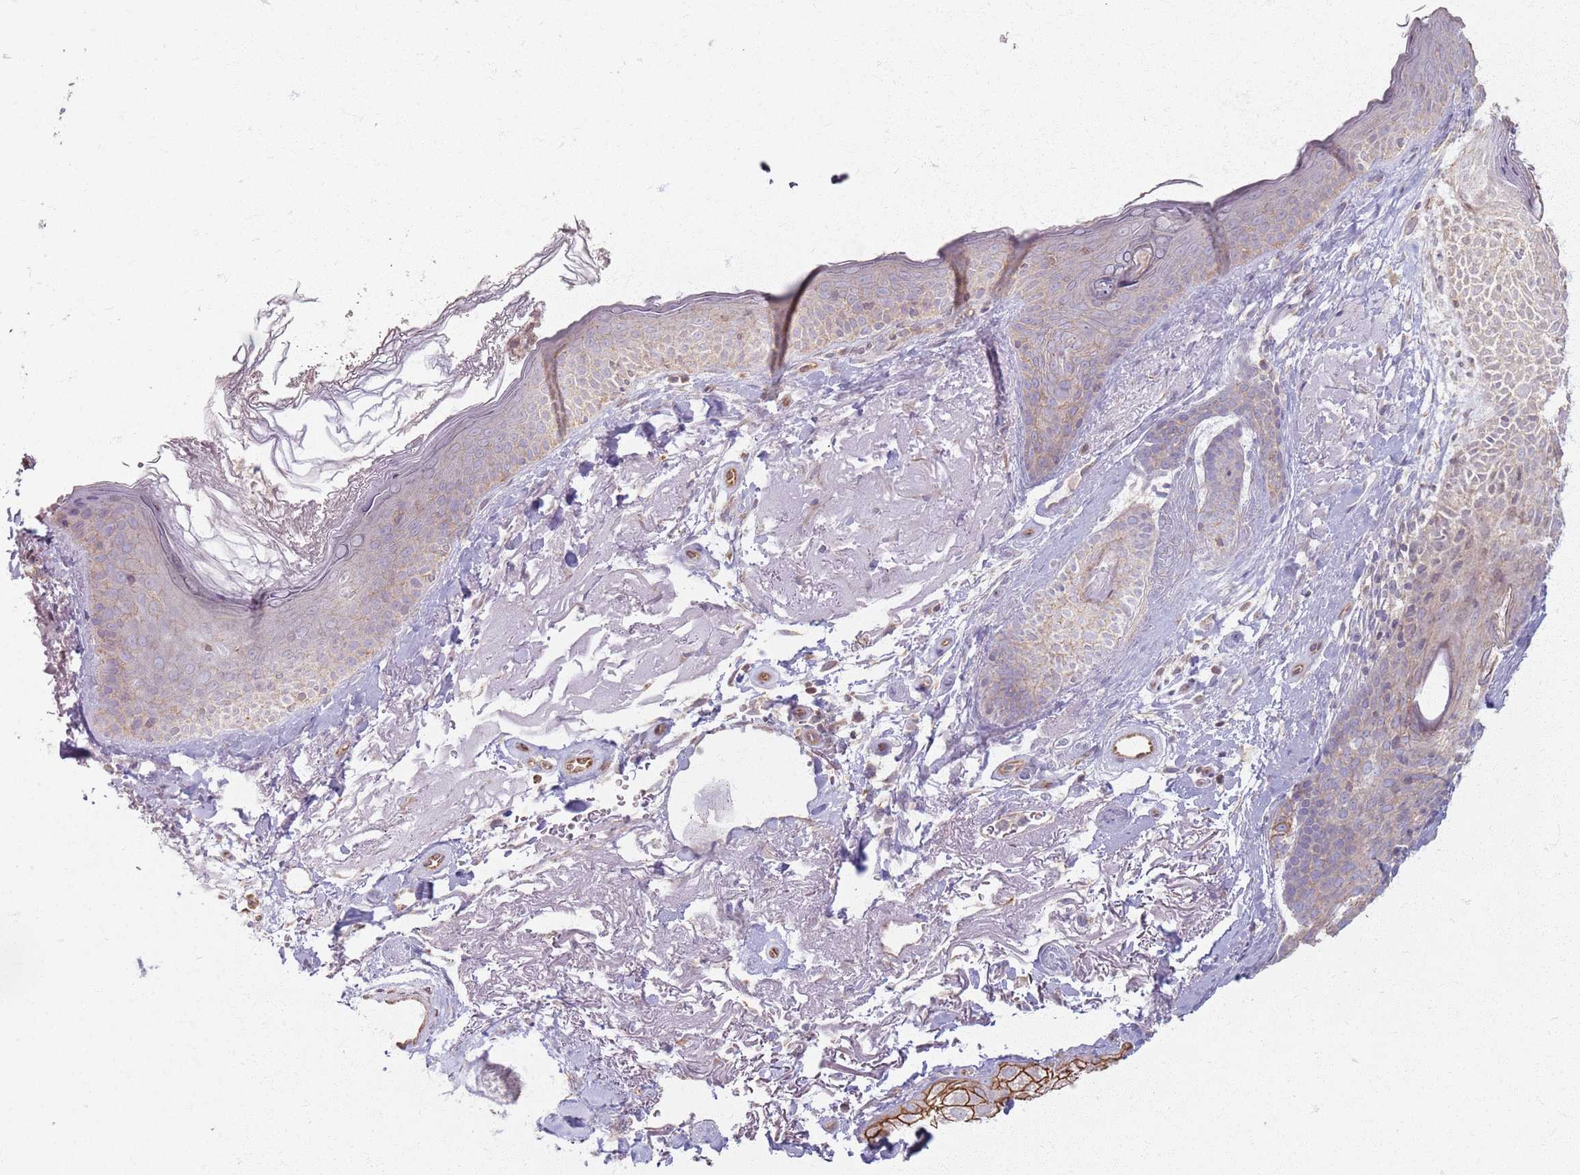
{"staining": {"intensity": "negative", "quantity": "none", "location": "none"}, "tissue": "skin cancer", "cell_type": "Tumor cells", "image_type": "cancer", "snomed": [{"axis": "morphology", "description": "Basal cell carcinoma"}, {"axis": "topography", "description": "Skin"}], "caption": "IHC of human skin basal cell carcinoma shows no staining in tumor cells.", "gene": "KCNA5", "patient": {"sex": "female", "age": 77}}